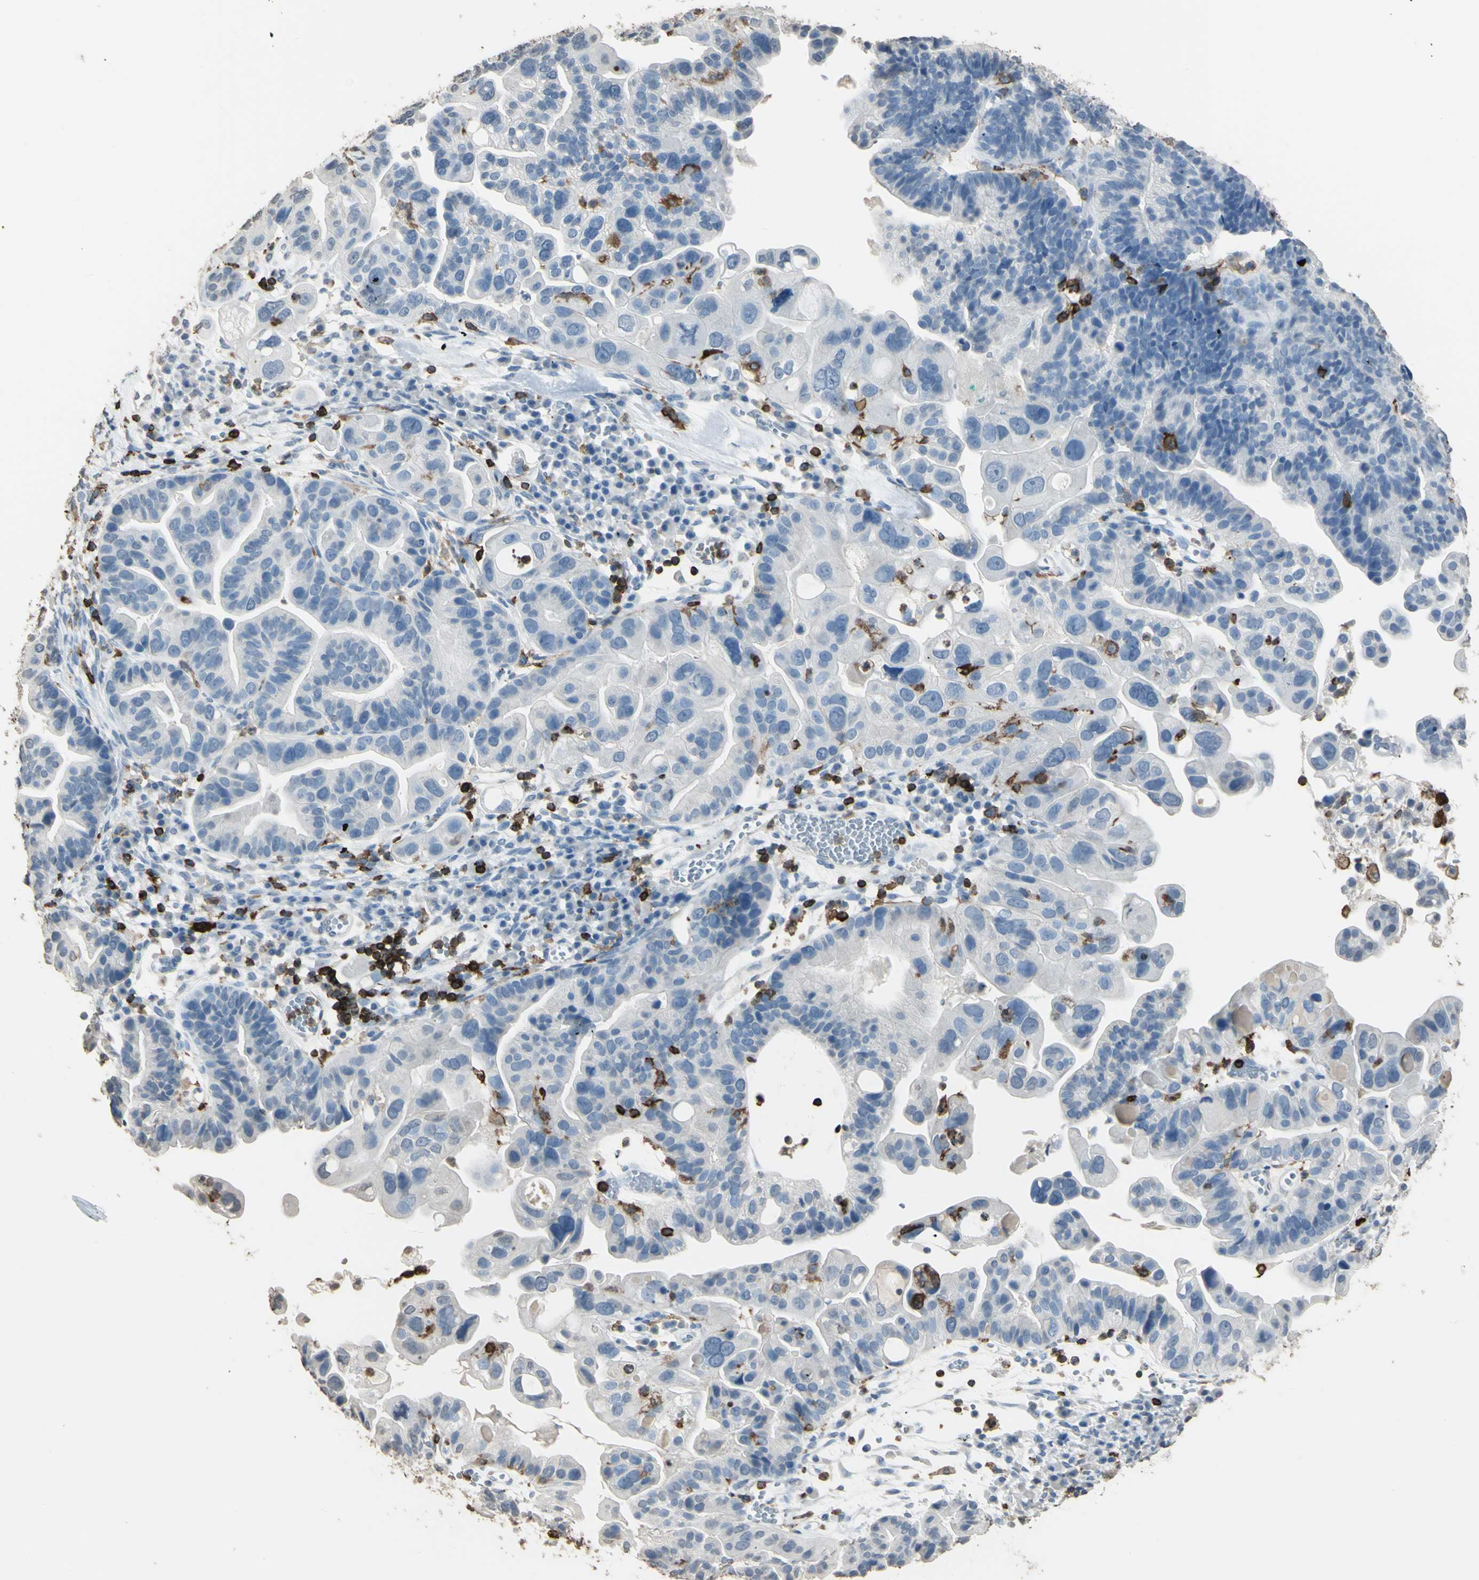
{"staining": {"intensity": "negative", "quantity": "none", "location": "none"}, "tissue": "ovarian cancer", "cell_type": "Tumor cells", "image_type": "cancer", "snomed": [{"axis": "morphology", "description": "Cystadenocarcinoma, serous, NOS"}, {"axis": "topography", "description": "Ovary"}], "caption": "Immunohistochemistry micrograph of human serous cystadenocarcinoma (ovarian) stained for a protein (brown), which demonstrates no staining in tumor cells.", "gene": "PSTPIP1", "patient": {"sex": "female", "age": 56}}